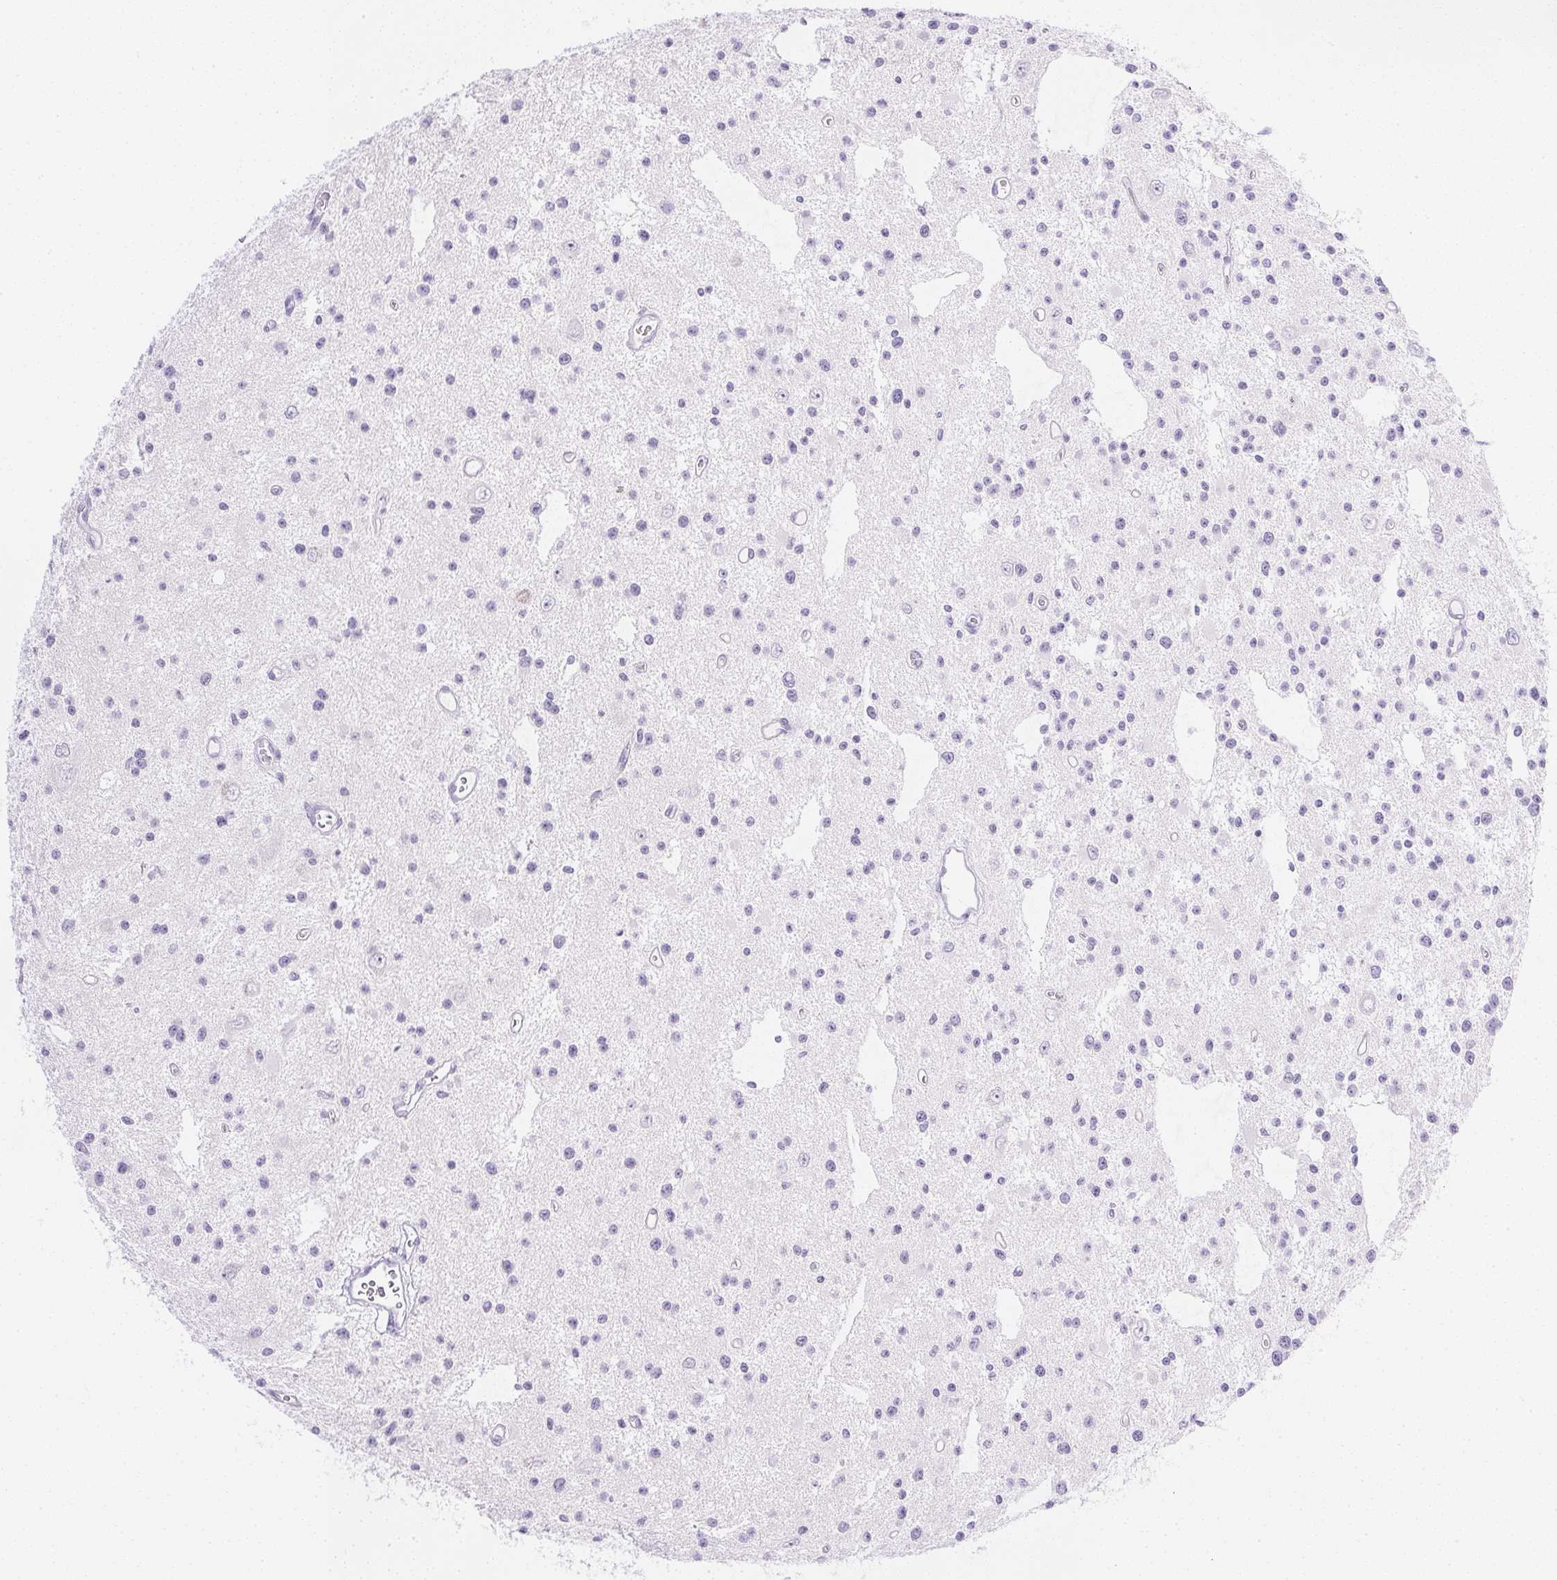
{"staining": {"intensity": "negative", "quantity": "none", "location": "none"}, "tissue": "glioma", "cell_type": "Tumor cells", "image_type": "cancer", "snomed": [{"axis": "morphology", "description": "Glioma, malignant, Low grade"}, {"axis": "topography", "description": "Brain"}], "caption": "Tumor cells are negative for brown protein staining in malignant glioma (low-grade).", "gene": "CPB1", "patient": {"sex": "male", "age": 43}}